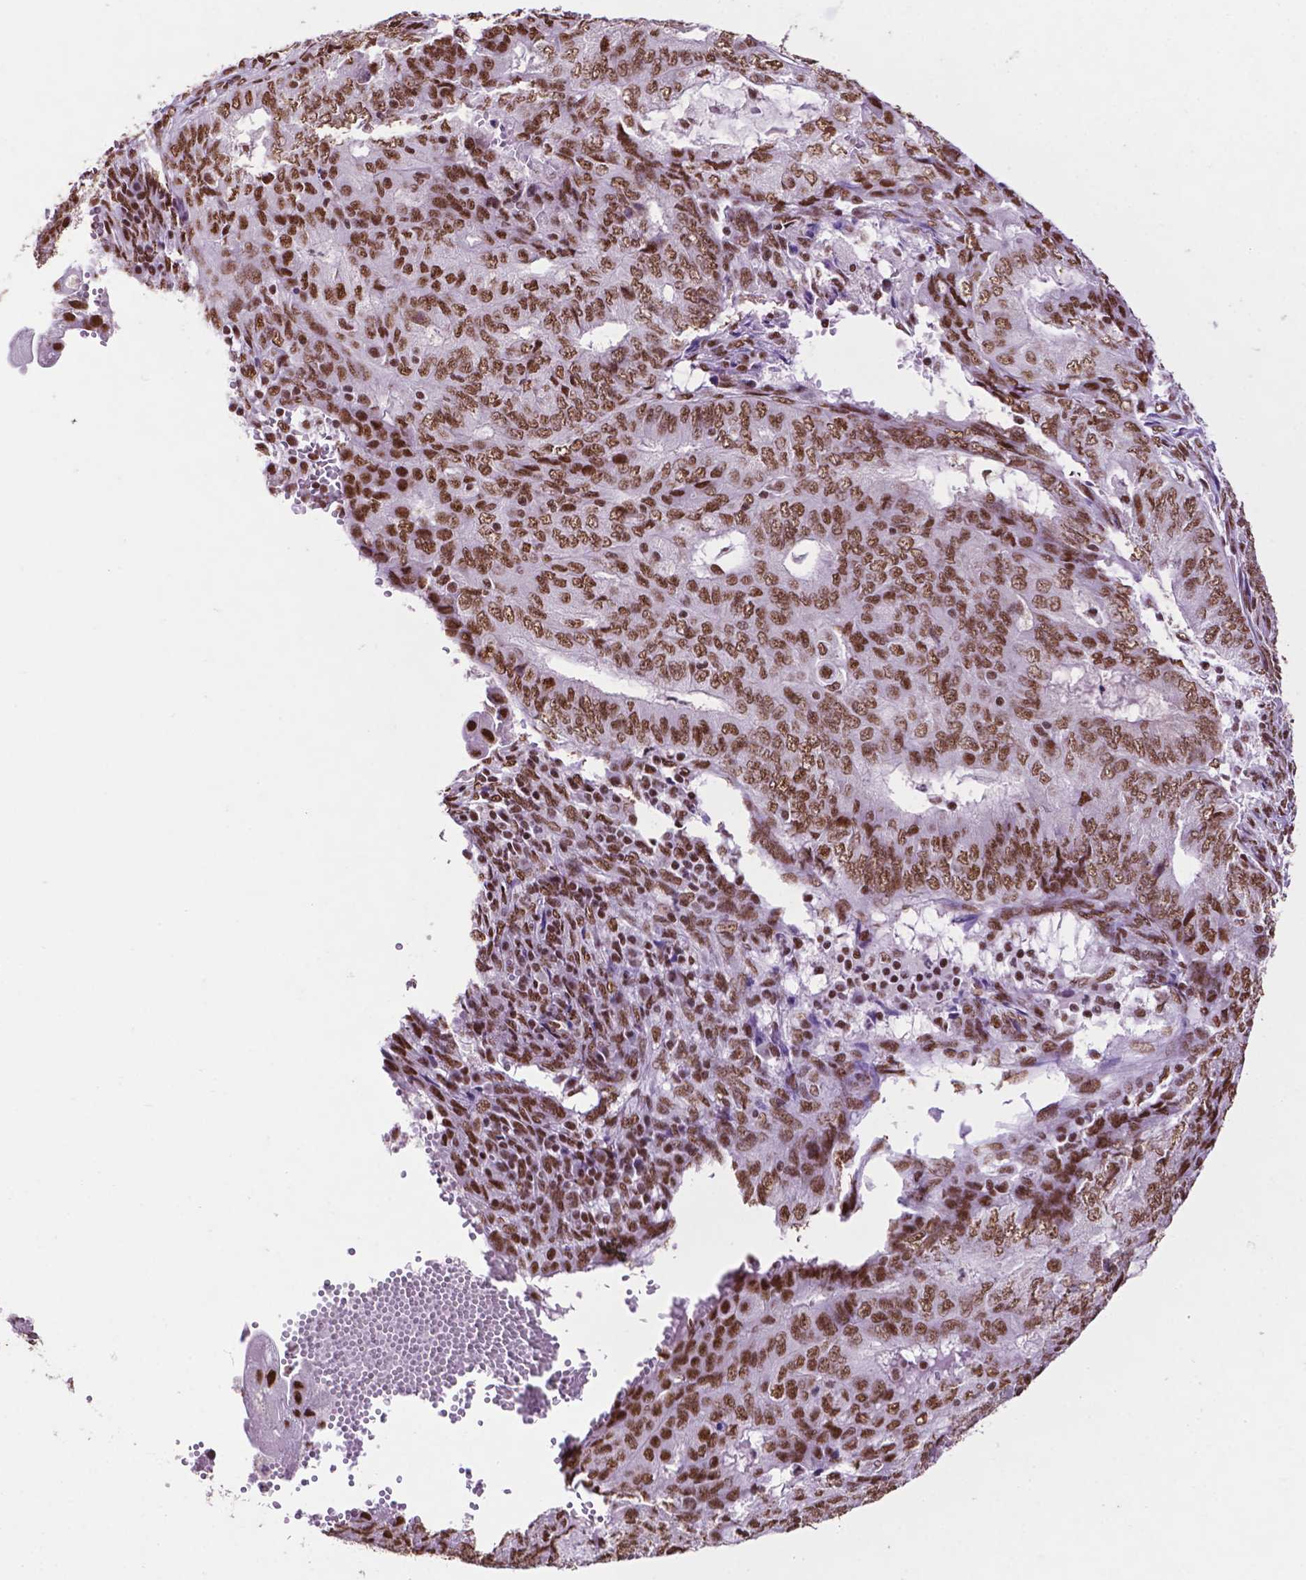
{"staining": {"intensity": "moderate", "quantity": ">75%", "location": "nuclear"}, "tissue": "endometrial cancer", "cell_type": "Tumor cells", "image_type": "cancer", "snomed": [{"axis": "morphology", "description": "Adenocarcinoma, NOS"}, {"axis": "topography", "description": "Endometrium"}], "caption": "A medium amount of moderate nuclear positivity is appreciated in approximately >75% of tumor cells in endometrial adenocarcinoma tissue.", "gene": "CCAR2", "patient": {"sex": "female", "age": 62}}